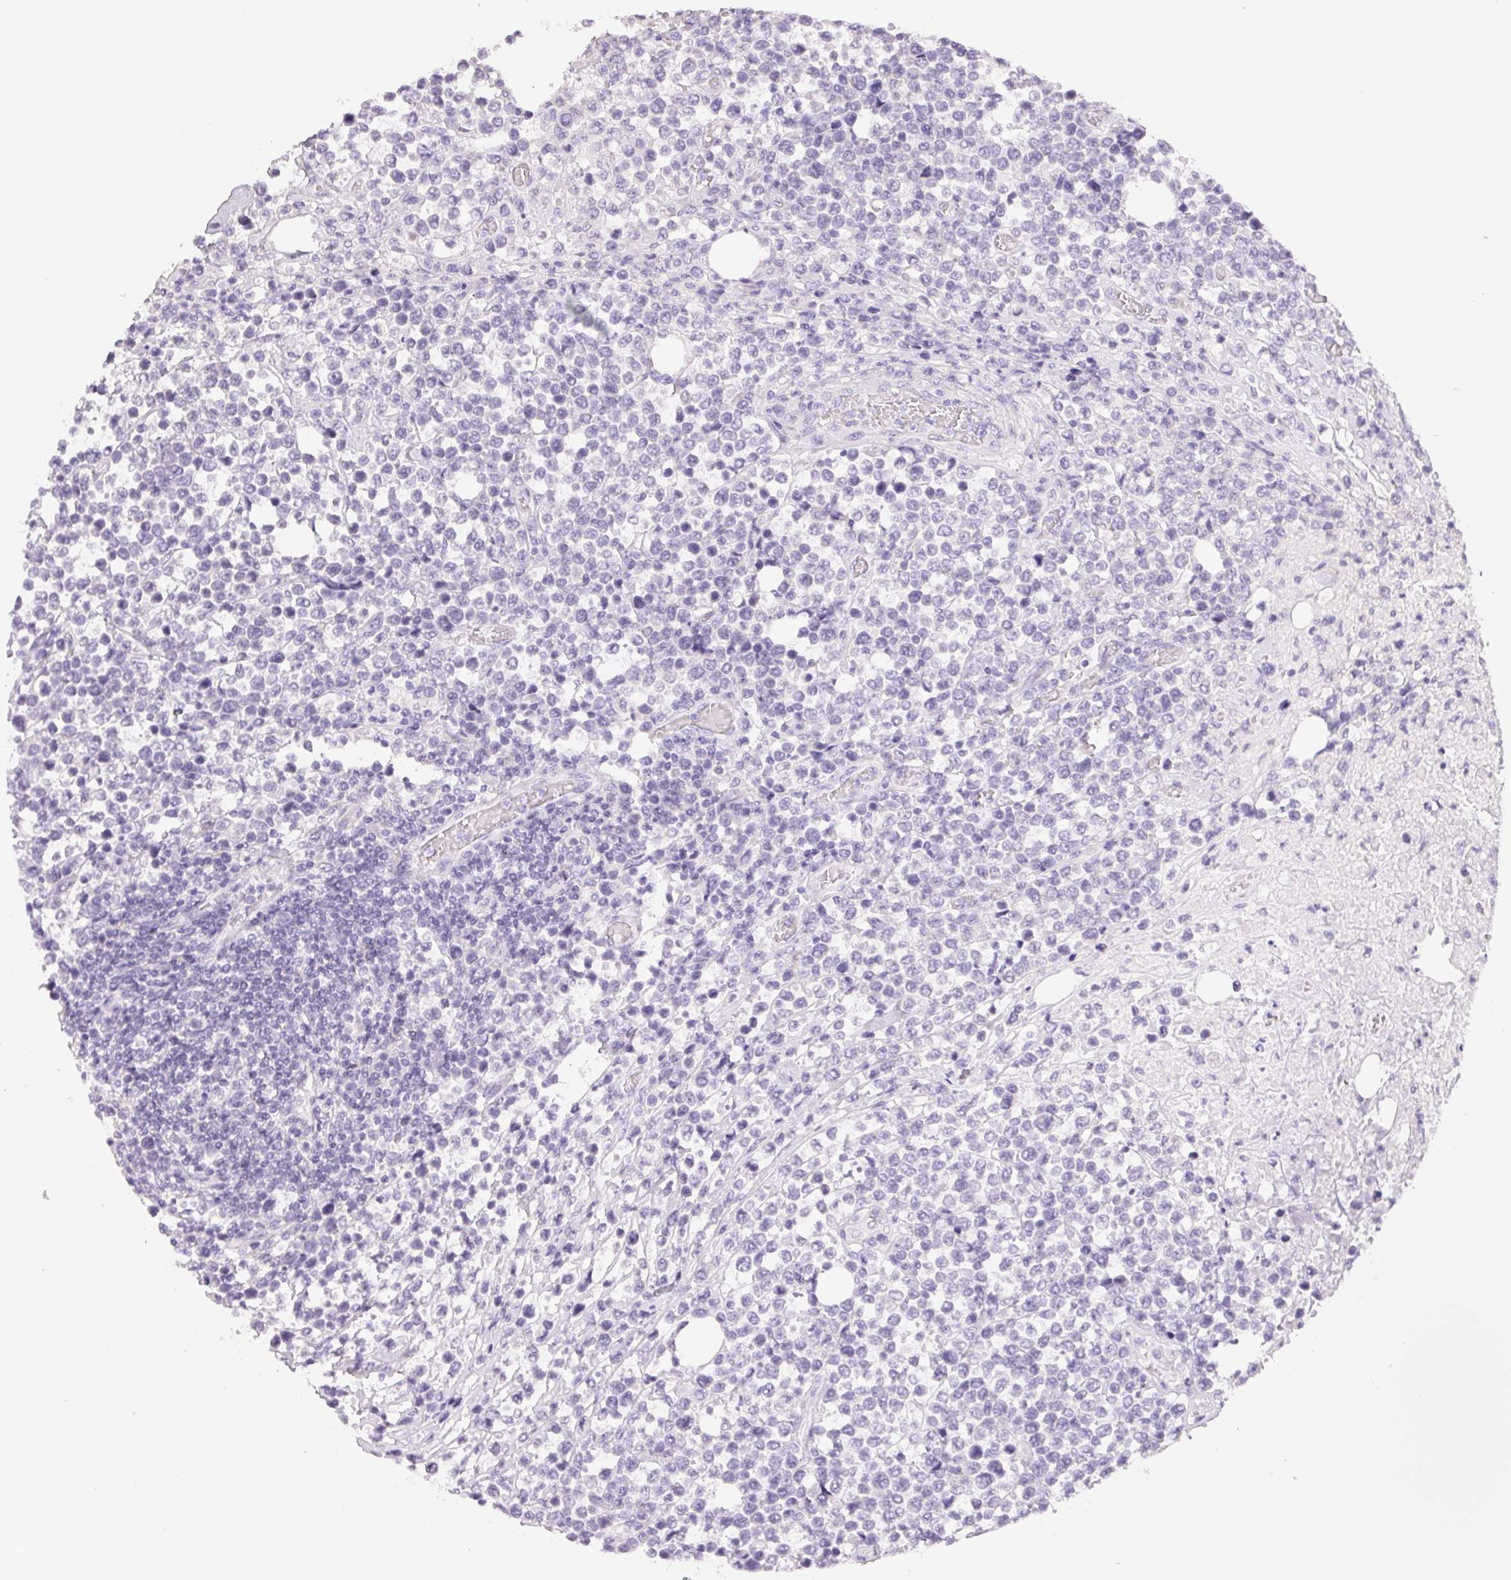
{"staining": {"intensity": "negative", "quantity": "none", "location": "none"}, "tissue": "lymphoma", "cell_type": "Tumor cells", "image_type": "cancer", "snomed": [{"axis": "morphology", "description": "Malignant lymphoma, non-Hodgkin's type, High grade"}, {"axis": "topography", "description": "Soft tissue"}], "caption": "A micrograph of human malignant lymphoma, non-Hodgkin's type (high-grade) is negative for staining in tumor cells.", "gene": "BPIFB2", "patient": {"sex": "female", "age": 56}}